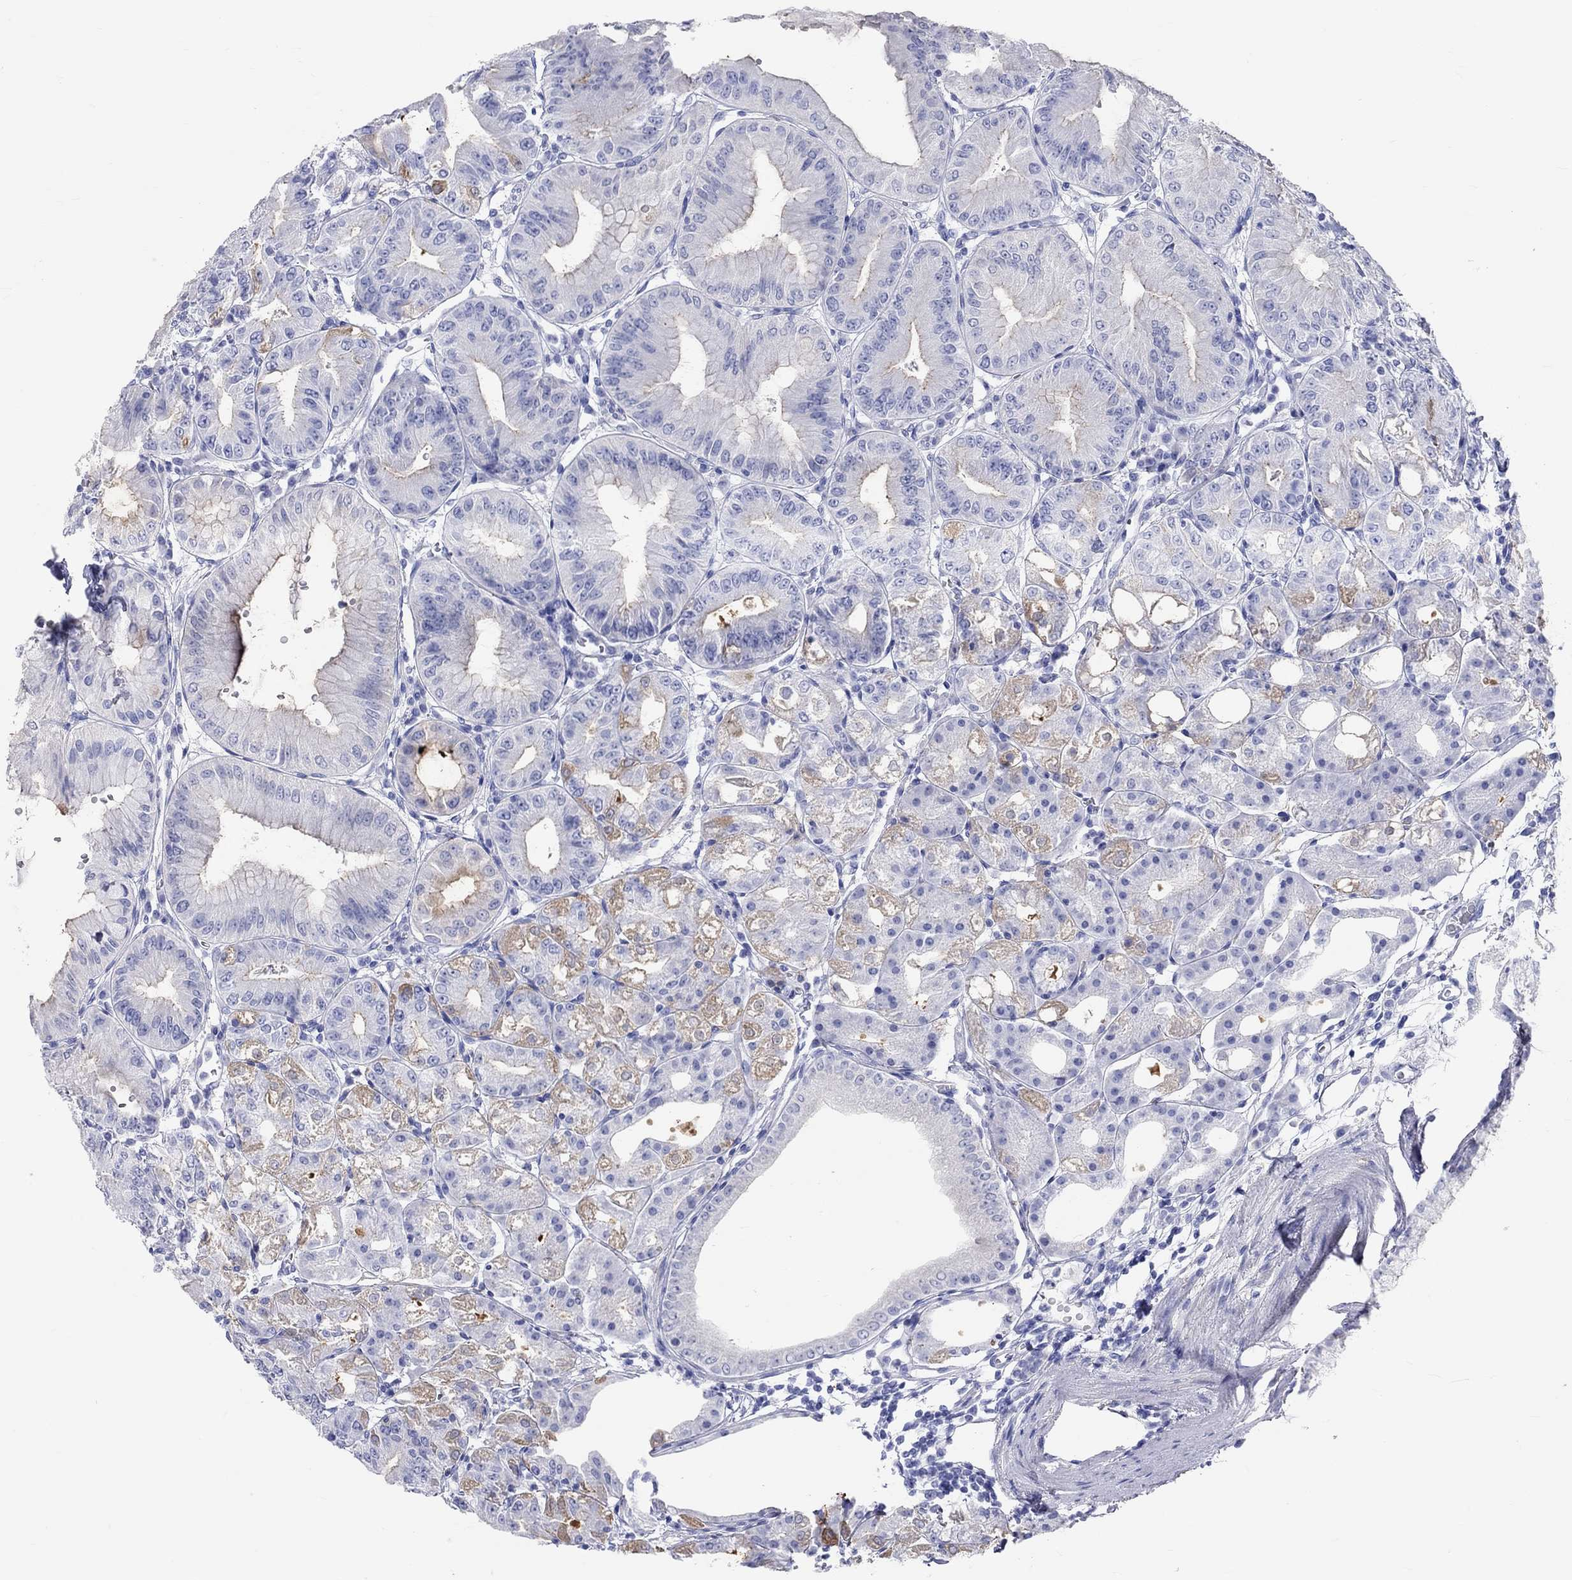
{"staining": {"intensity": "strong", "quantity": "25%-75%", "location": "cytoplasmic/membranous"}, "tissue": "stomach", "cell_type": "Glandular cells", "image_type": "normal", "snomed": [{"axis": "morphology", "description": "Normal tissue, NOS"}, {"axis": "topography", "description": "Stomach"}], "caption": "The immunohistochemical stain highlights strong cytoplasmic/membranous positivity in glandular cells of unremarkable stomach.", "gene": "SPATA9", "patient": {"sex": "male", "age": 71}}